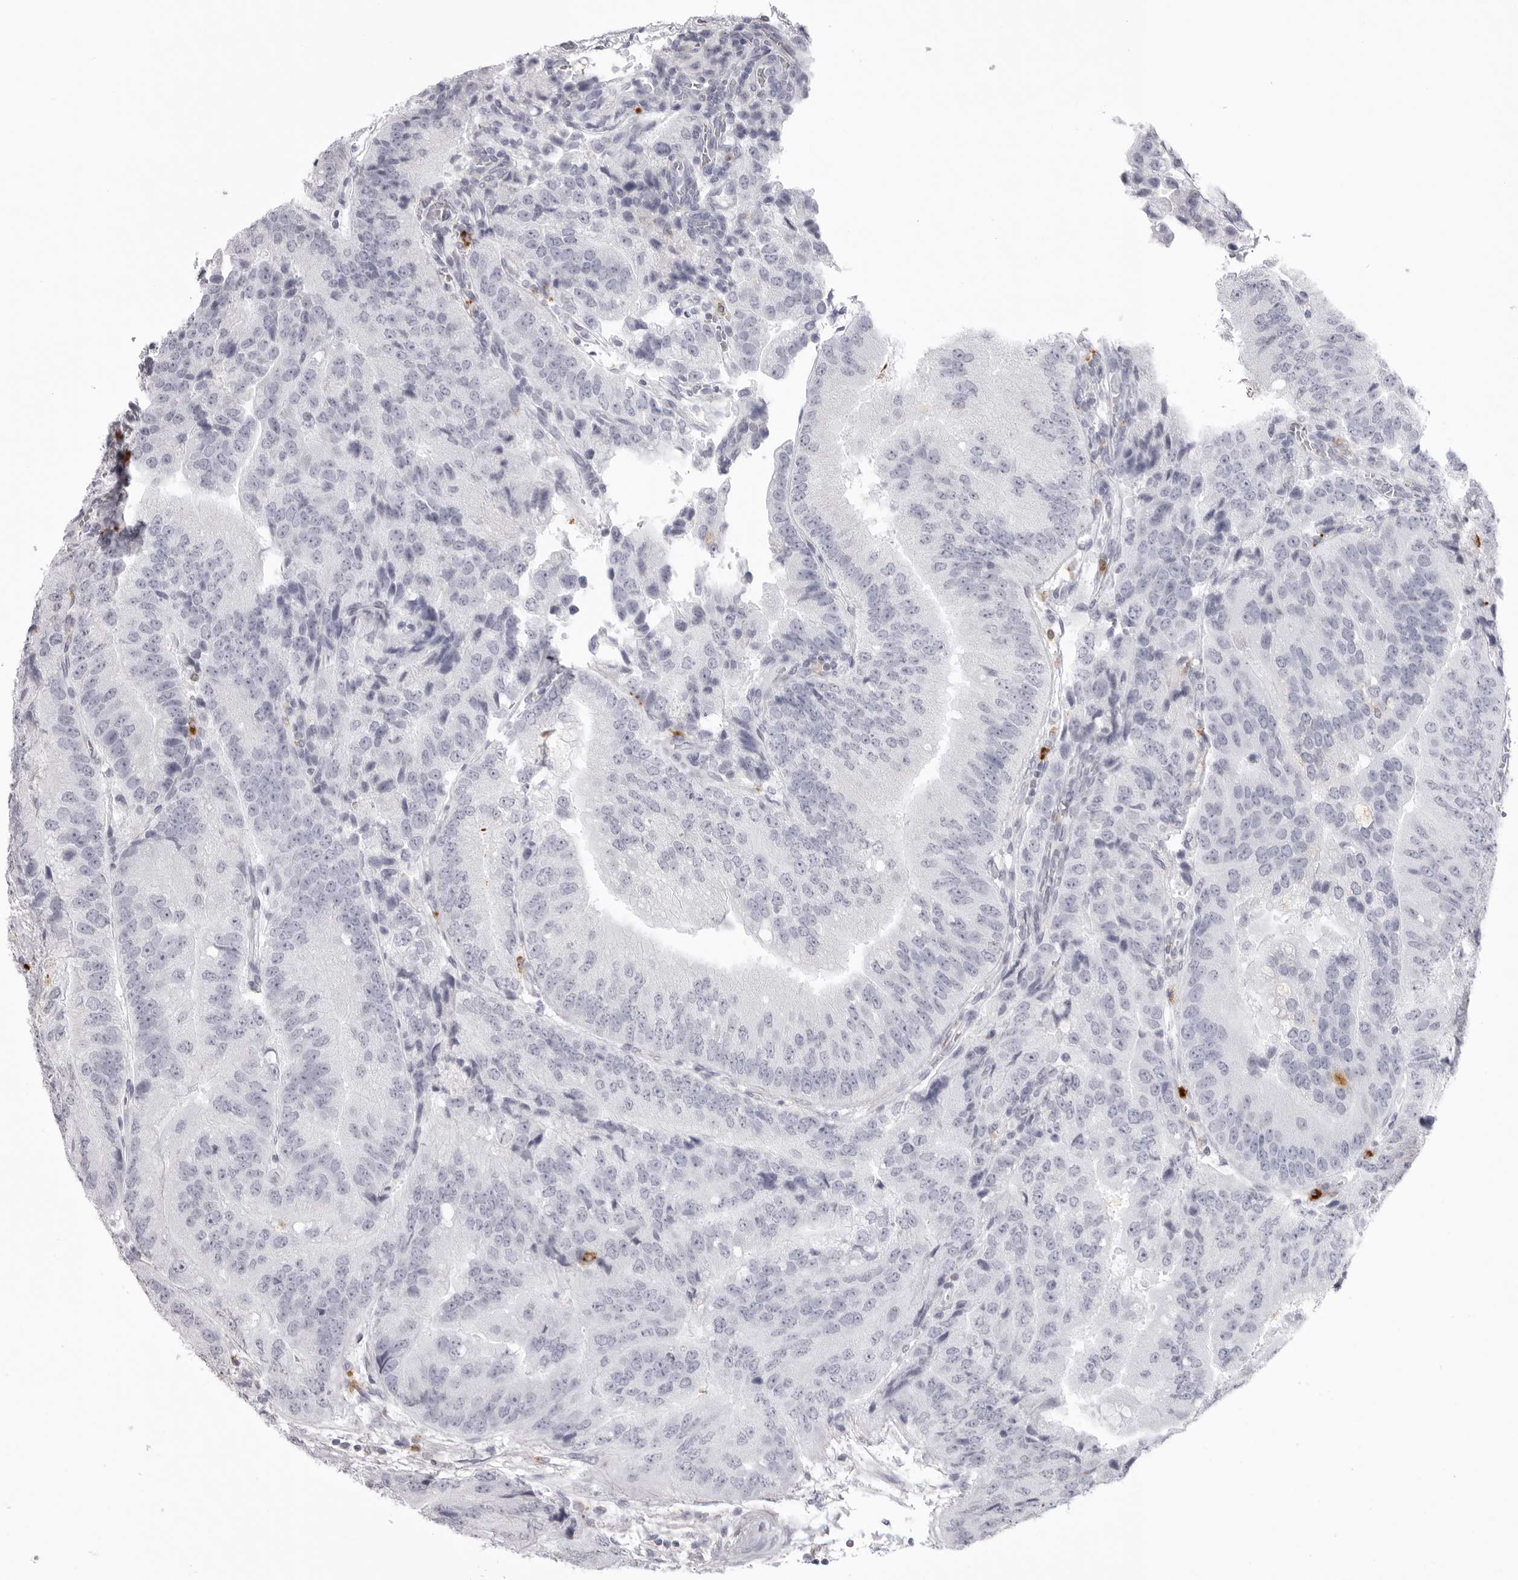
{"staining": {"intensity": "negative", "quantity": "none", "location": "none"}, "tissue": "prostate cancer", "cell_type": "Tumor cells", "image_type": "cancer", "snomed": [{"axis": "morphology", "description": "Adenocarcinoma, High grade"}, {"axis": "topography", "description": "Prostate"}], "caption": "Immunohistochemistry micrograph of human adenocarcinoma (high-grade) (prostate) stained for a protein (brown), which reveals no staining in tumor cells. (Stains: DAB IHC with hematoxylin counter stain, Microscopy: brightfield microscopy at high magnification).", "gene": "IL25", "patient": {"sex": "male", "age": 70}}